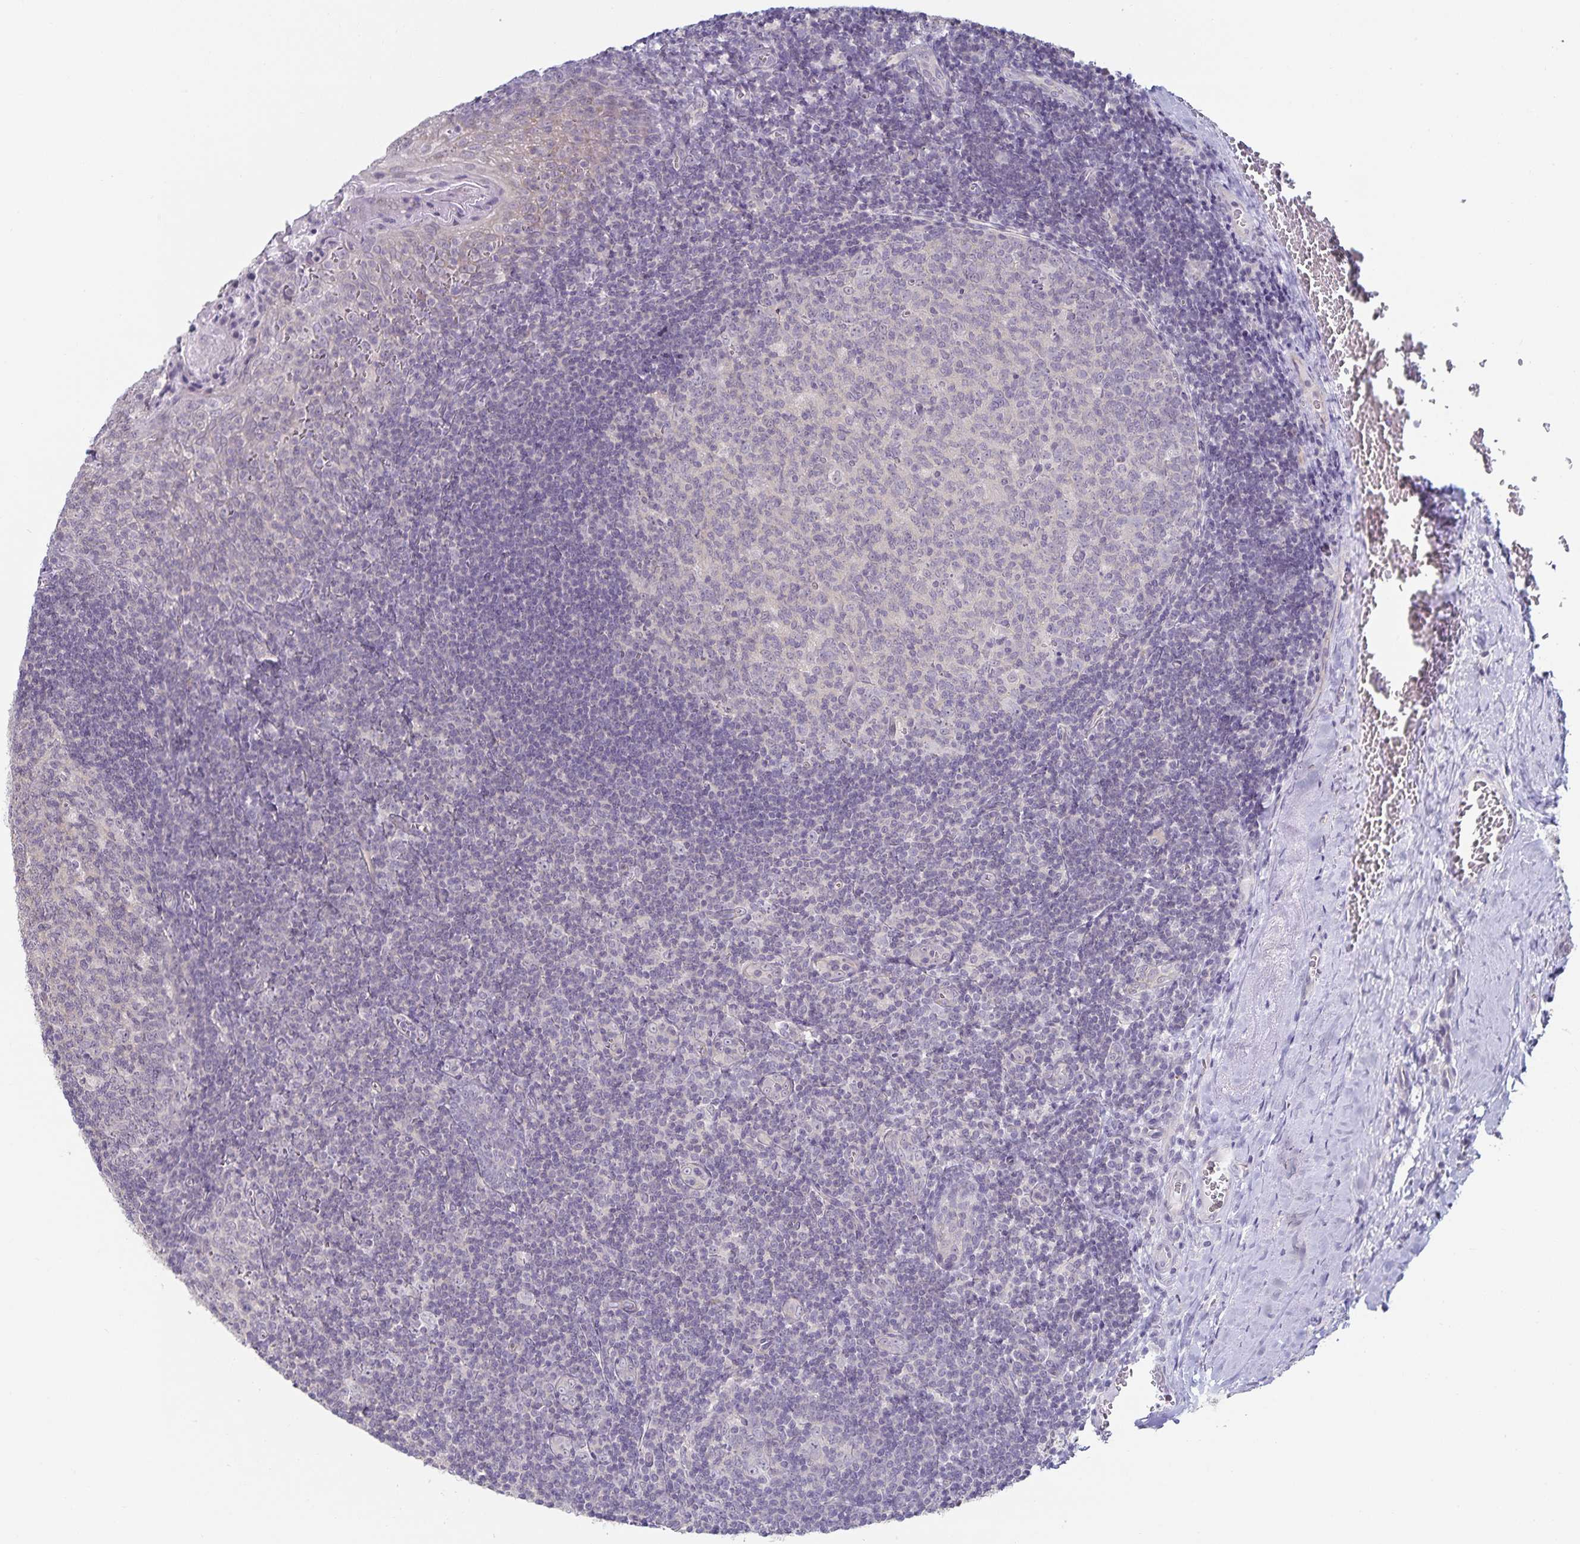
{"staining": {"intensity": "negative", "quantity": "none", "location": "none"}, "tissue": "tonsil", "cell_type": "Germinal center cells", "image_type": "normal", "snomed": [{"axis": "morphology", "description": "Normal tissue, NOS"}, {"axis": "morphology", "description": "Inflammation, NOS"}, {"axis": "topography", "description": "Tonsil"}], "caption": "There is no significant staining in germinal center cells of tonsil. (Stains: DAB immunohistochemistry (IHC) with hematoxylin counter stain, Microscopy: brightfield microscopy at high magnification).", "gene": "DNAH9", "patient": {"sex": "female", "age": 31}}